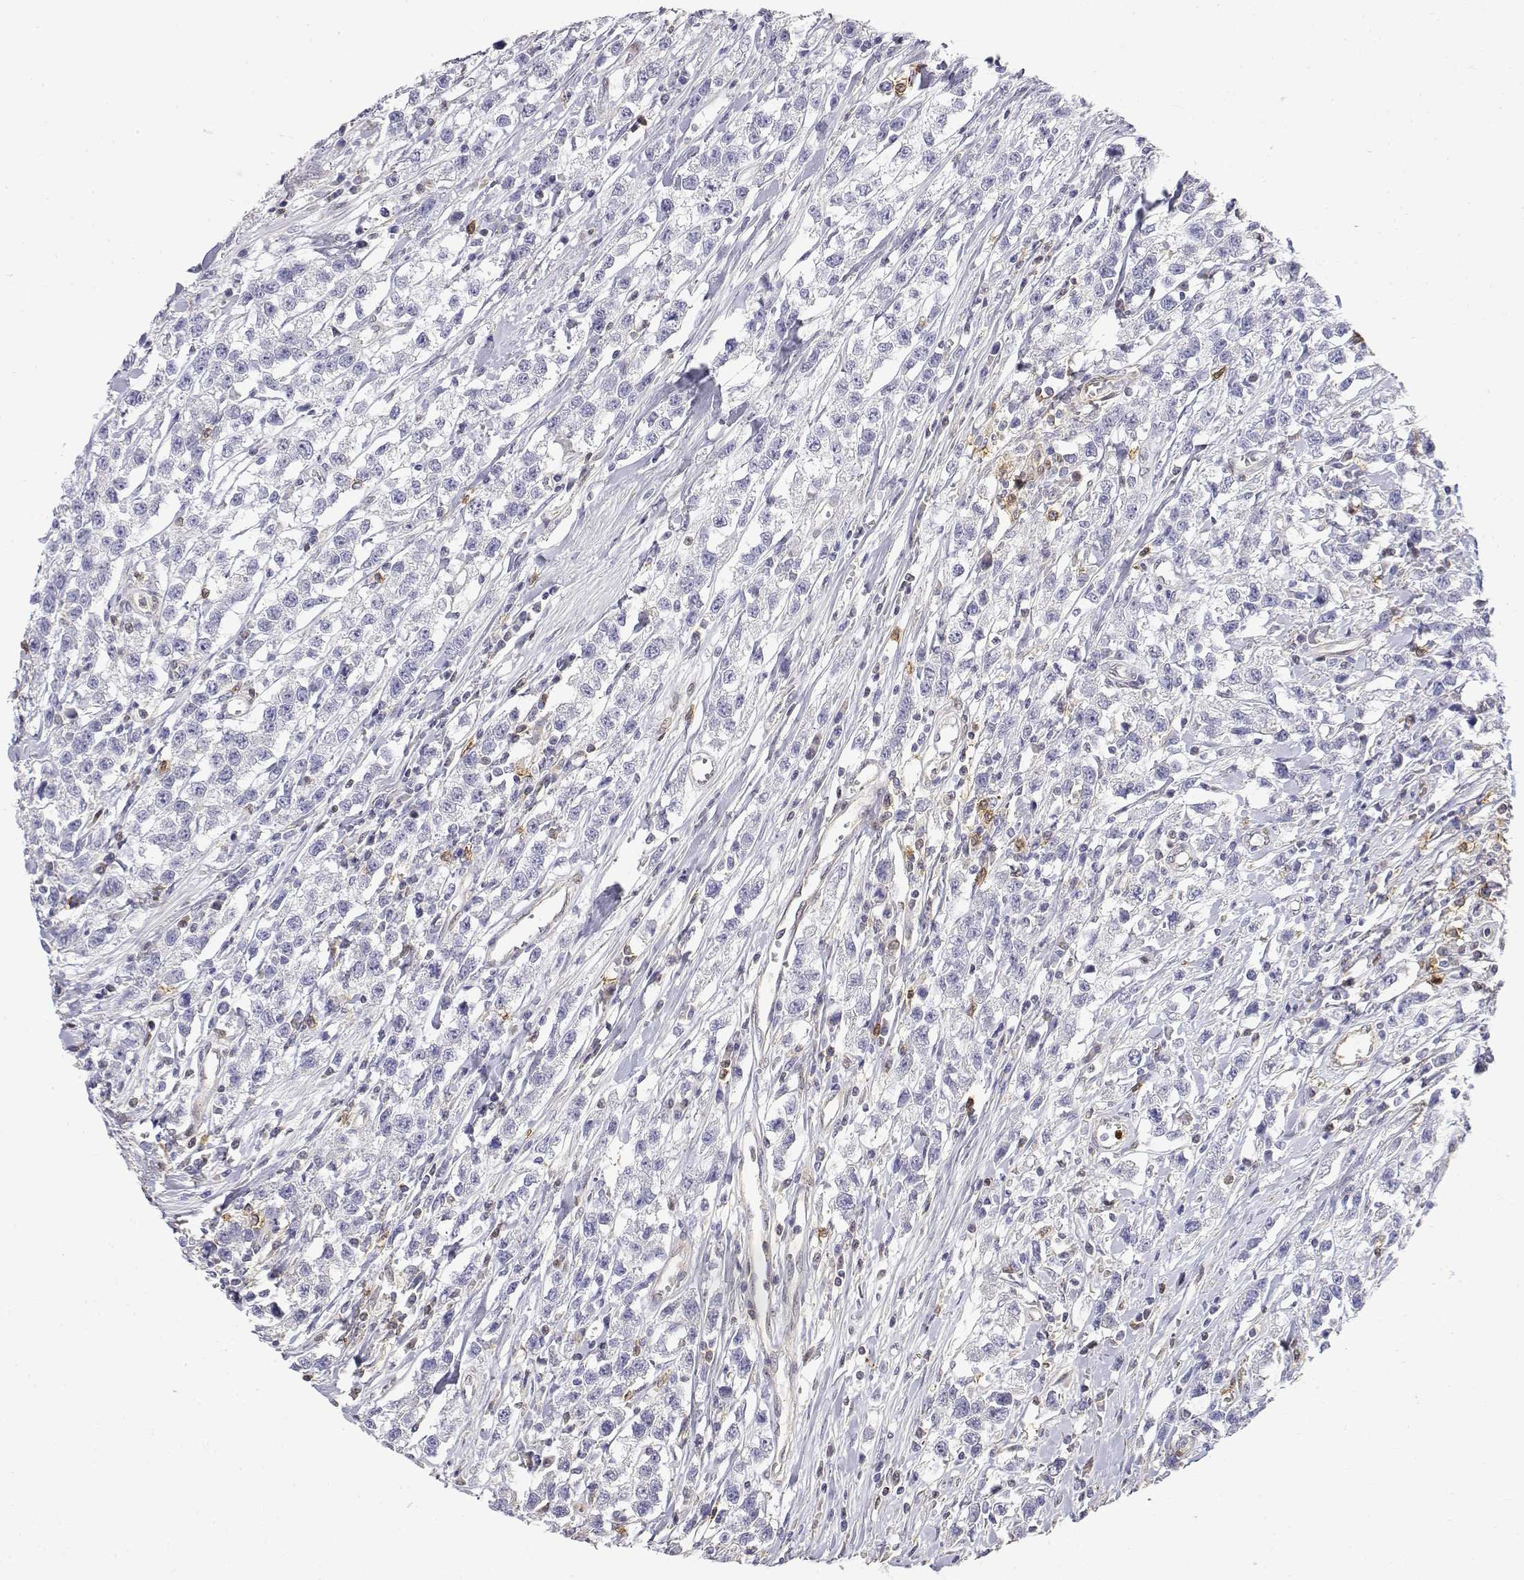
{"staining": {"intensity": "negative", "quantity": "none", "location": "none"}, "tissue": "testis cancer", "cell_type": "Tumor cells", "image_type": "cancer", "snomed": [{"axis": "morphology", "description": "Seminoma, NOS"}, {"axis": "topography", "description": "Testis"}], "caption": "Immunohistochemistry image of neoplastic tissue: human testis cancer (seminoma) stained with DAB displays no significant protein expression in tumor cells. The staining was performed using DAB to visualize the protein expression in brown, while the nuclei were stained in blue with hematoxylin (Magnification: 20x).", "gene": "ADA", "patient": {"sex": "male", "age": 59}}